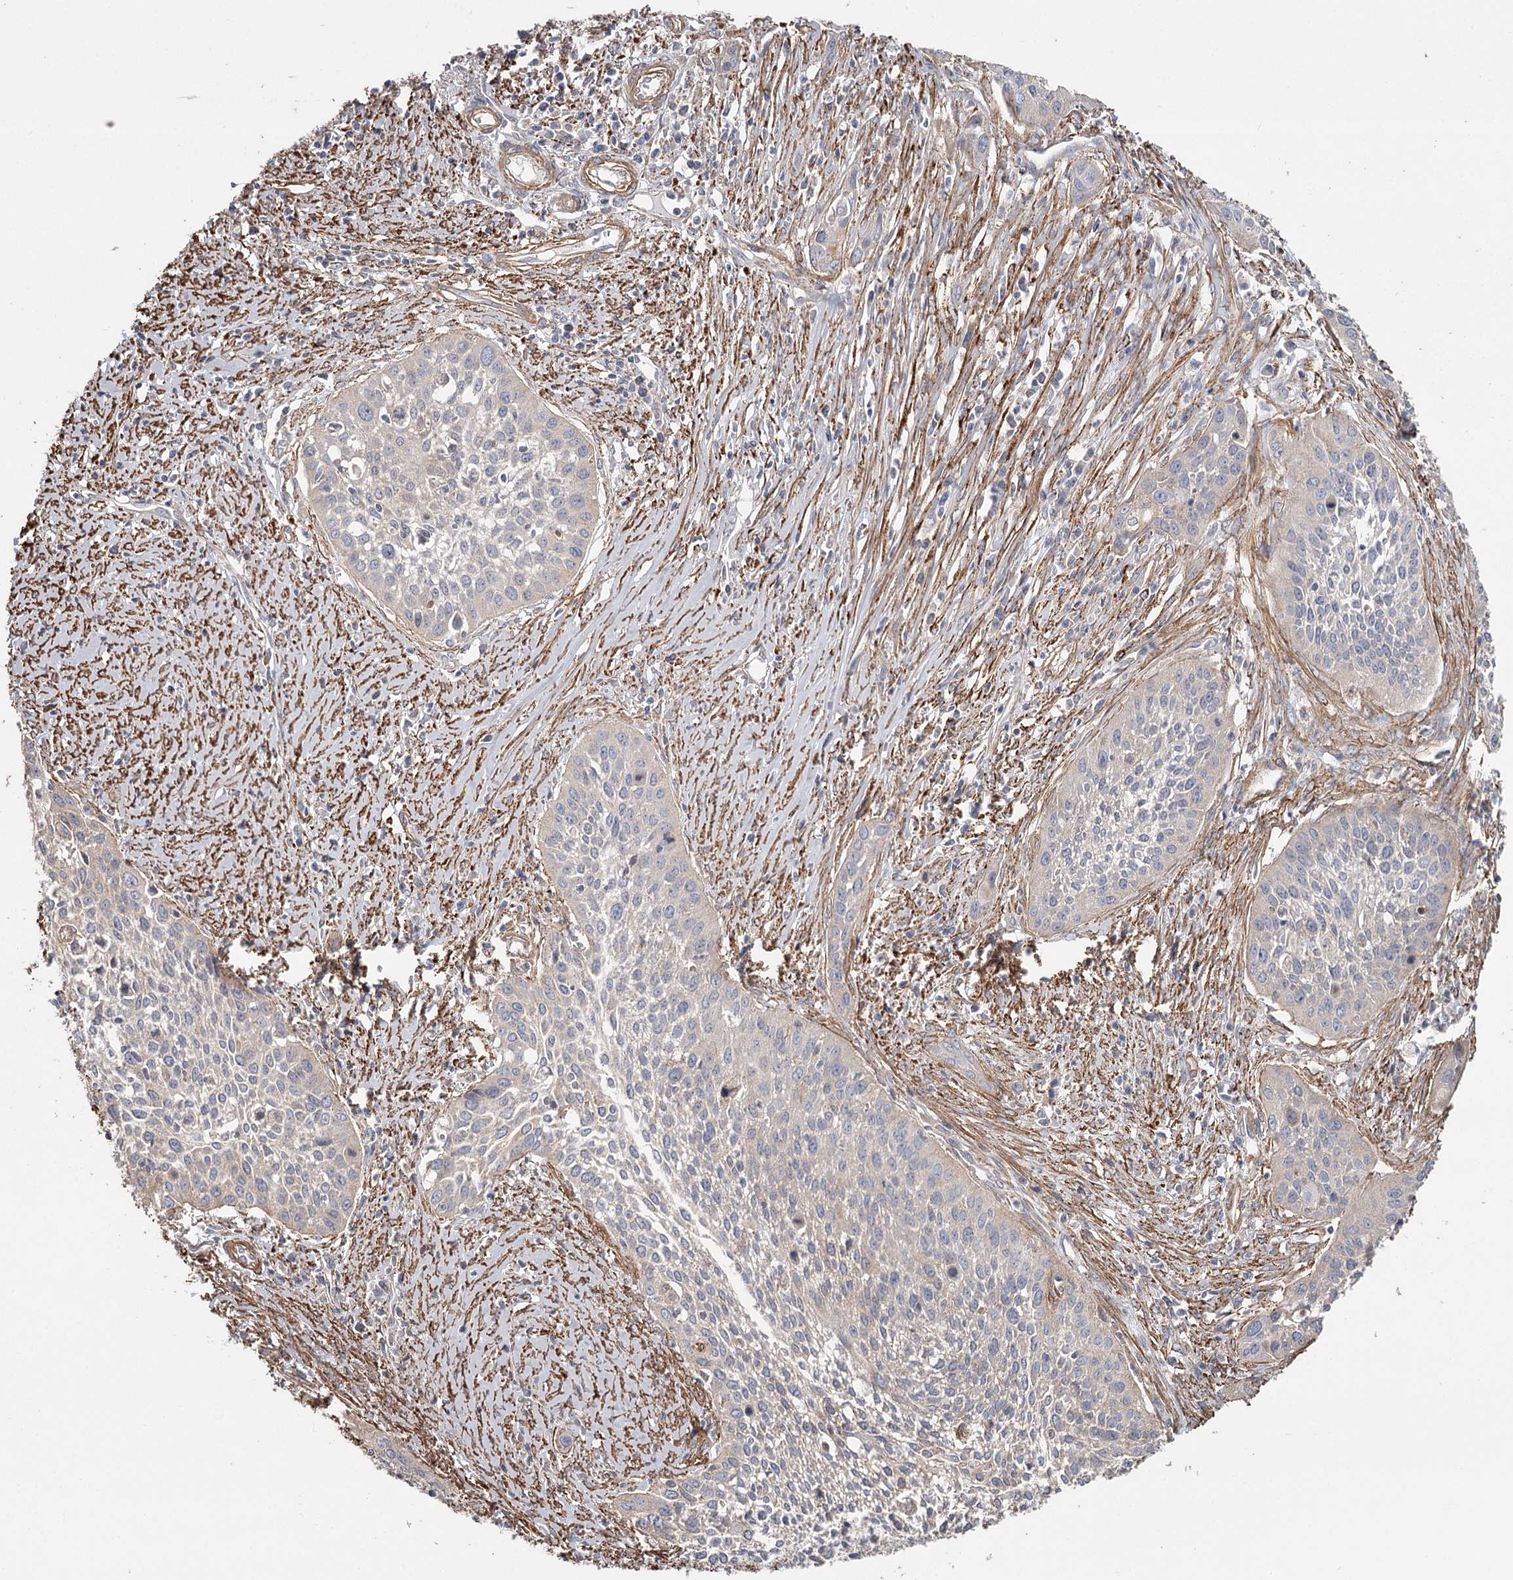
{"staining": {"intensity": "negative", "quantity": "none", "location": "none"}, "tissue": "cervical cancer", "cell_type": "Tumor cells", "image_type": "cancer", "snomed": [{"axis": "morphology", "description": "Squamous cell carcinoma, NOS"}, {"axis": "topography", "description": "Cervix"}], "caption": "This is an immunohistochemistry (IHC) image of squamous cell carcinoma (cervical). There is no positivity in tumor cells.", "gene": "DHRS9", "patient": {"sex": "female", "age": 34}}